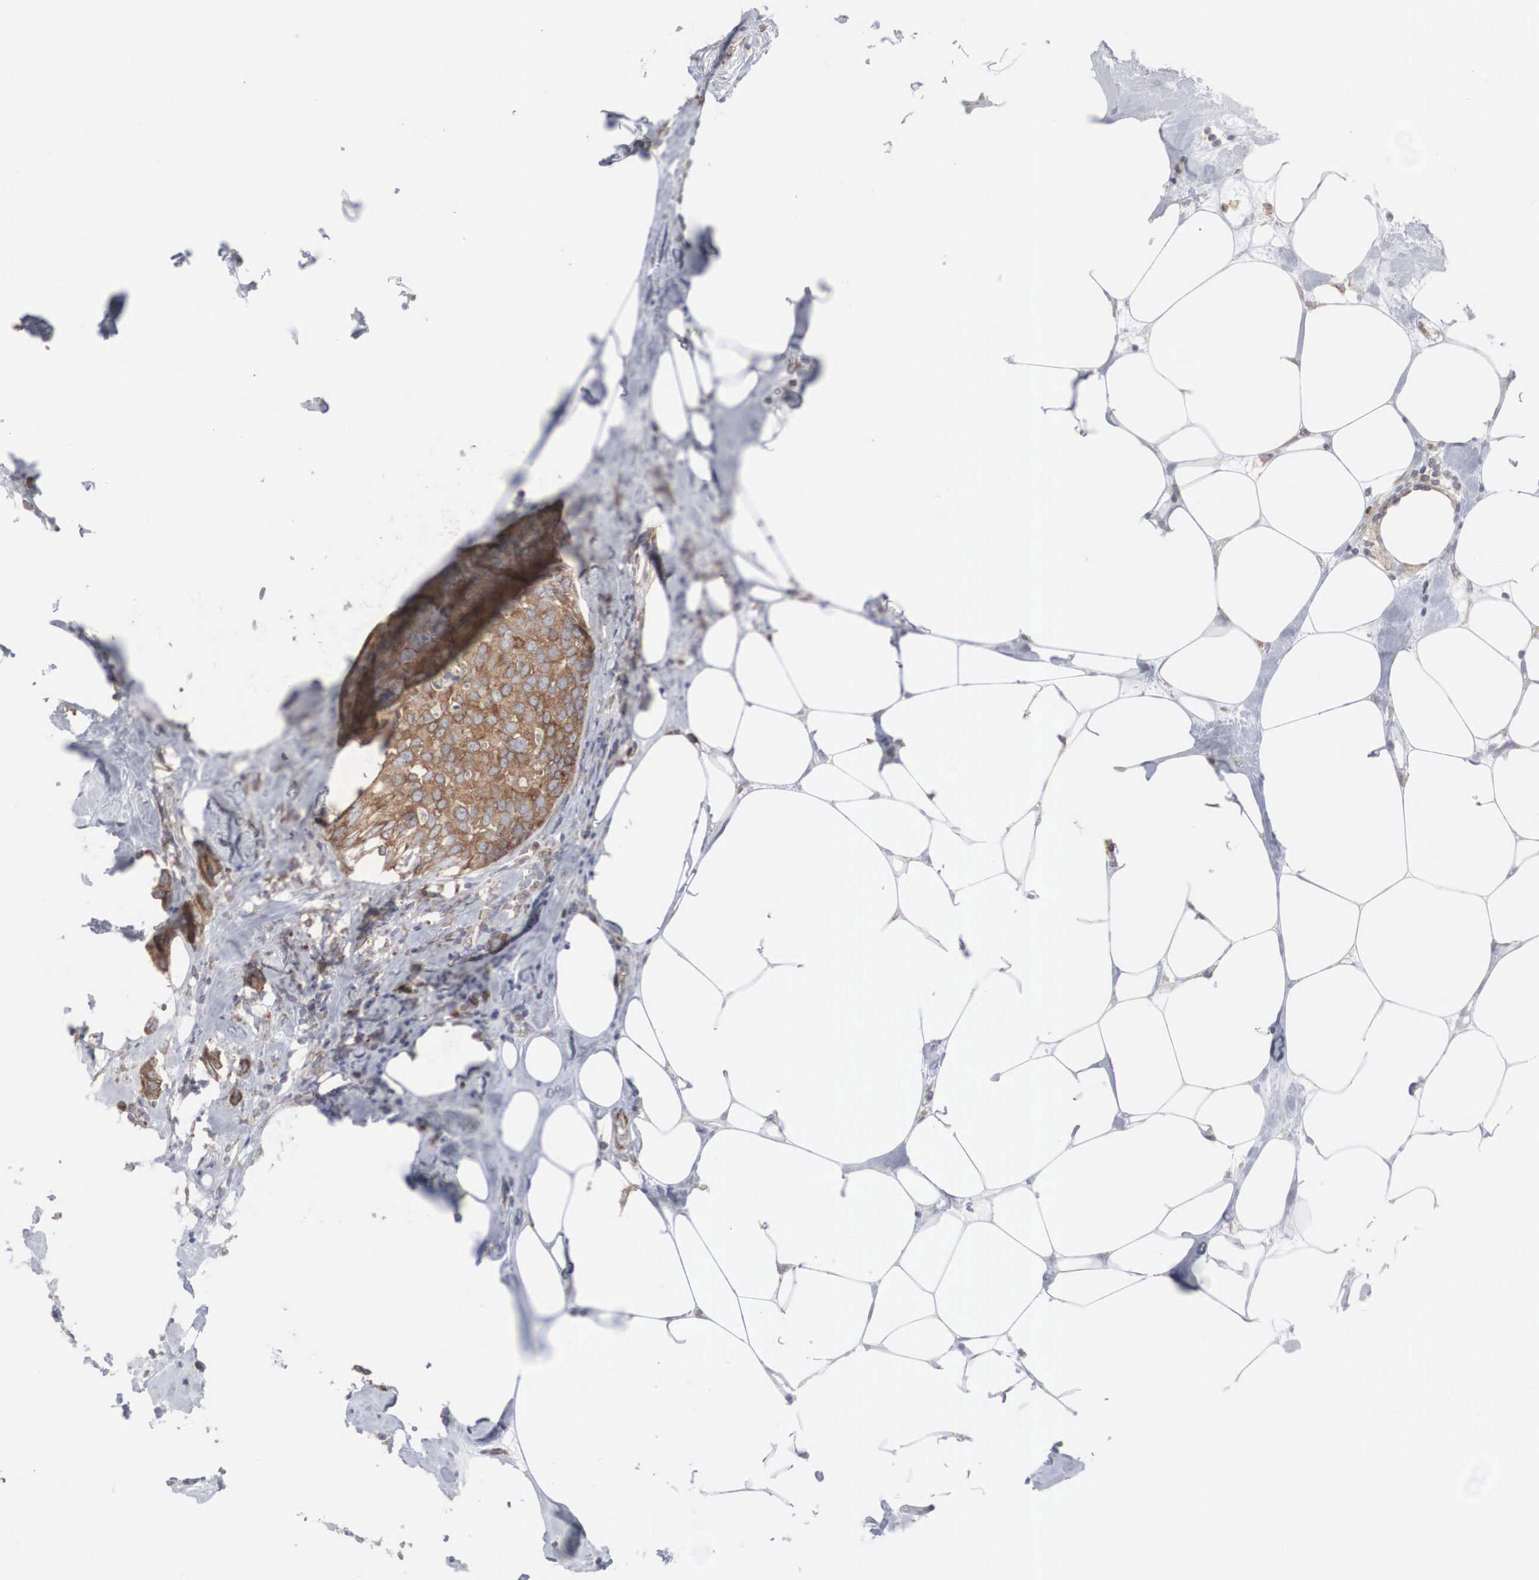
{"staining": {"intensity": "moderate", "quantity": ">75%", "location": "cytoplasmic/membranous"}, "tissue": "breast cancer", "cell_type": "Tumor cells", "image_type": "cancer", "snomed": [{"axis": "morphology", "description": "Duct carcinoma"}, {"axis": "topography", "description": "Breast"}], "caption": "Moderate cytoplasmic/membranous expression for a protein is present in about >75% of tumor cells of breast cancer using immunohistochemistry (IHC).", "gene": "MIA2", "patient": {"sex": "female", "age": 45}}